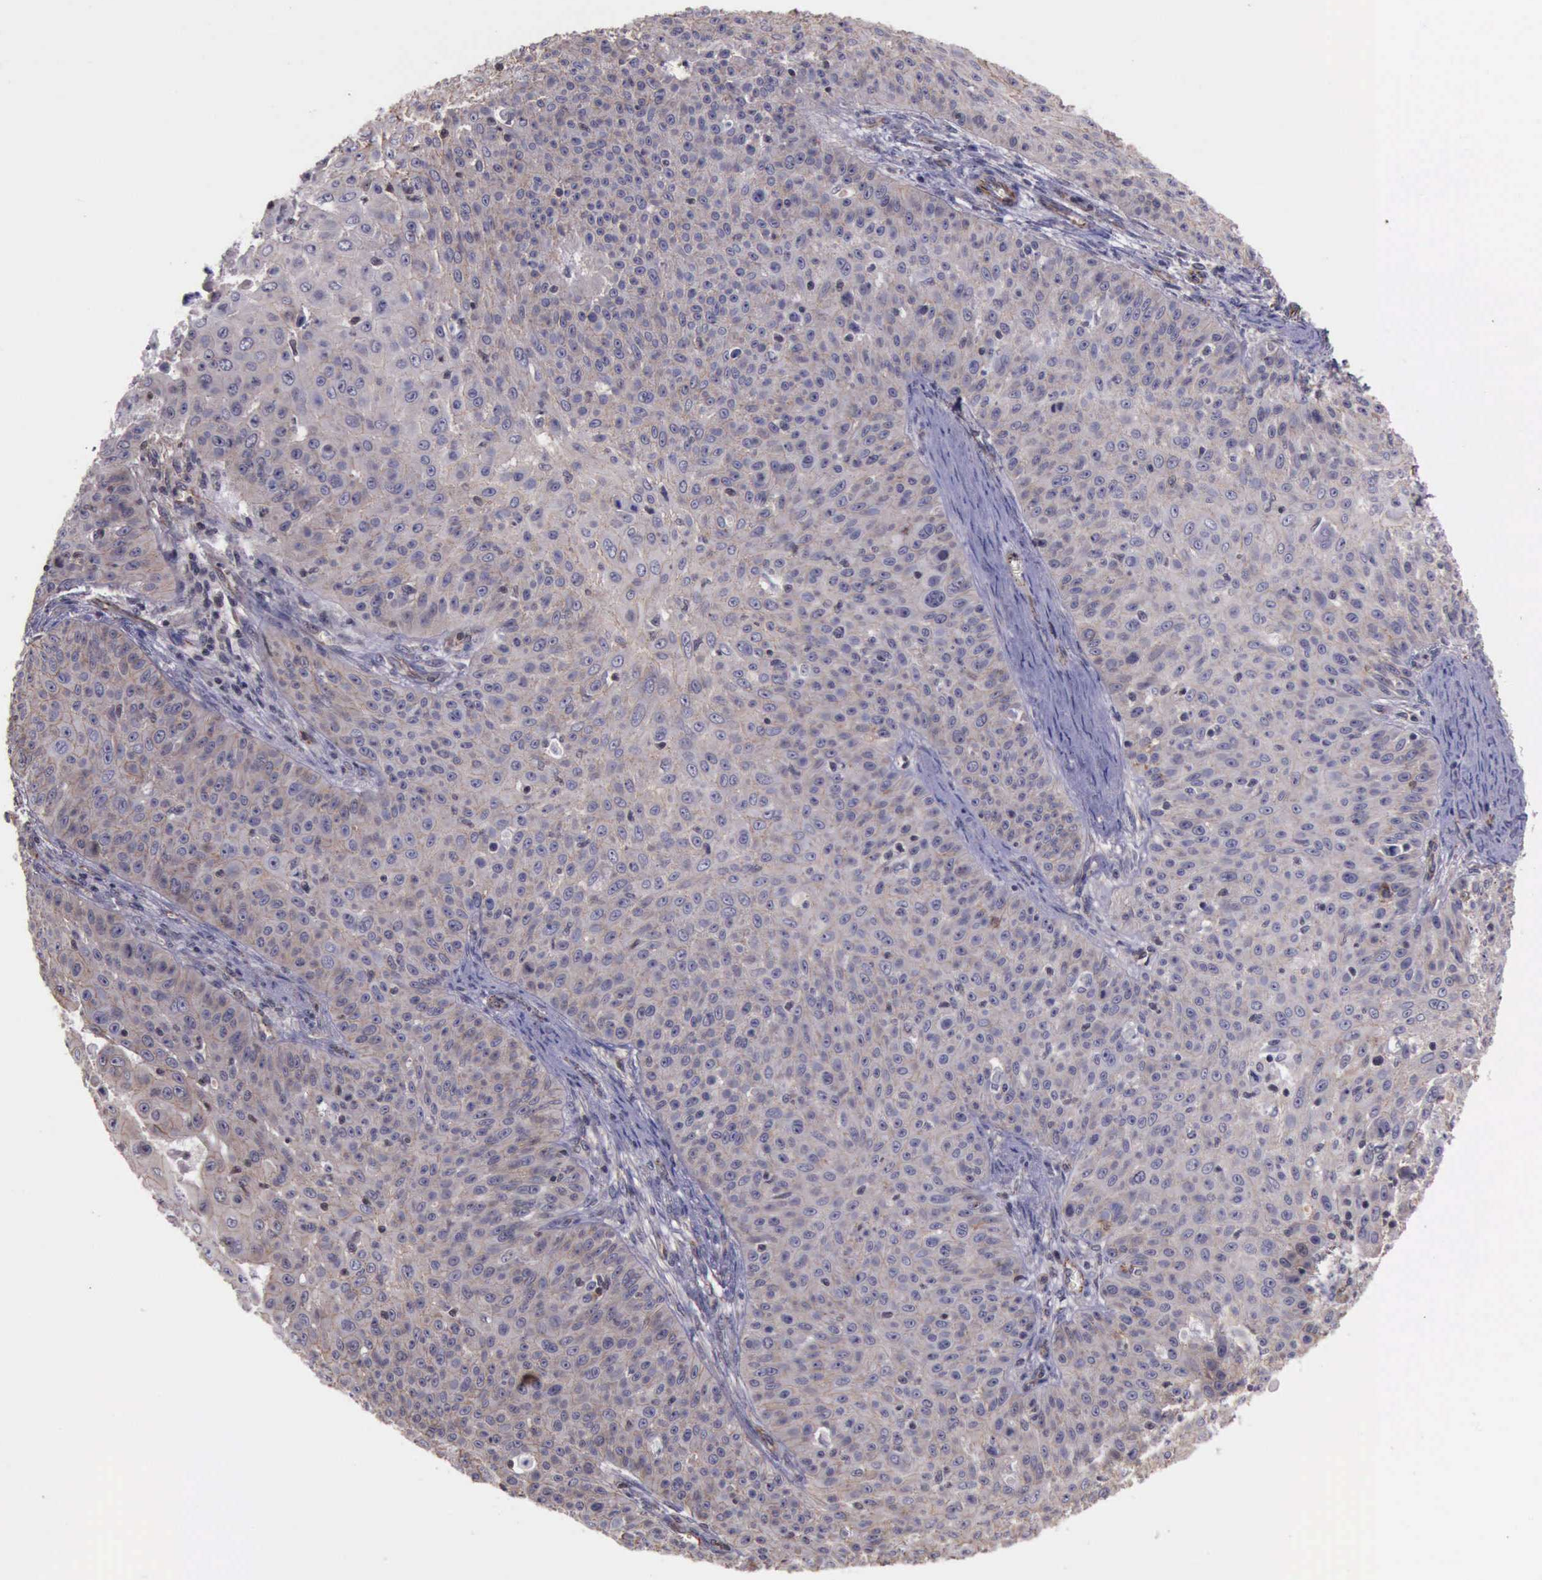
{"staining": {"intensity": "weak", "quantity": "25%-75%", "location": "cytoplasmic/membranous"}, "tissue": "skin cancer", "cell_type": "Tumor cells", "image_type": "cancer", "snomed": [{"axis": "morphology", "description": "Squamous cell carcinoma, NOS"}, {"axis": "topography", "description": "Skin"}], "caption": "This histopathology image exhibits skin squamous cell carcinoma stained with immunohistochemistry (IHC) to label a protein in brown. The cytoplasmic/membranous of tumor cells show weak positivity for the protein. Nuclei are counter-stained blue.", "gene": "CTNNB1", "patient": {"sex": "male", "age": 82}}